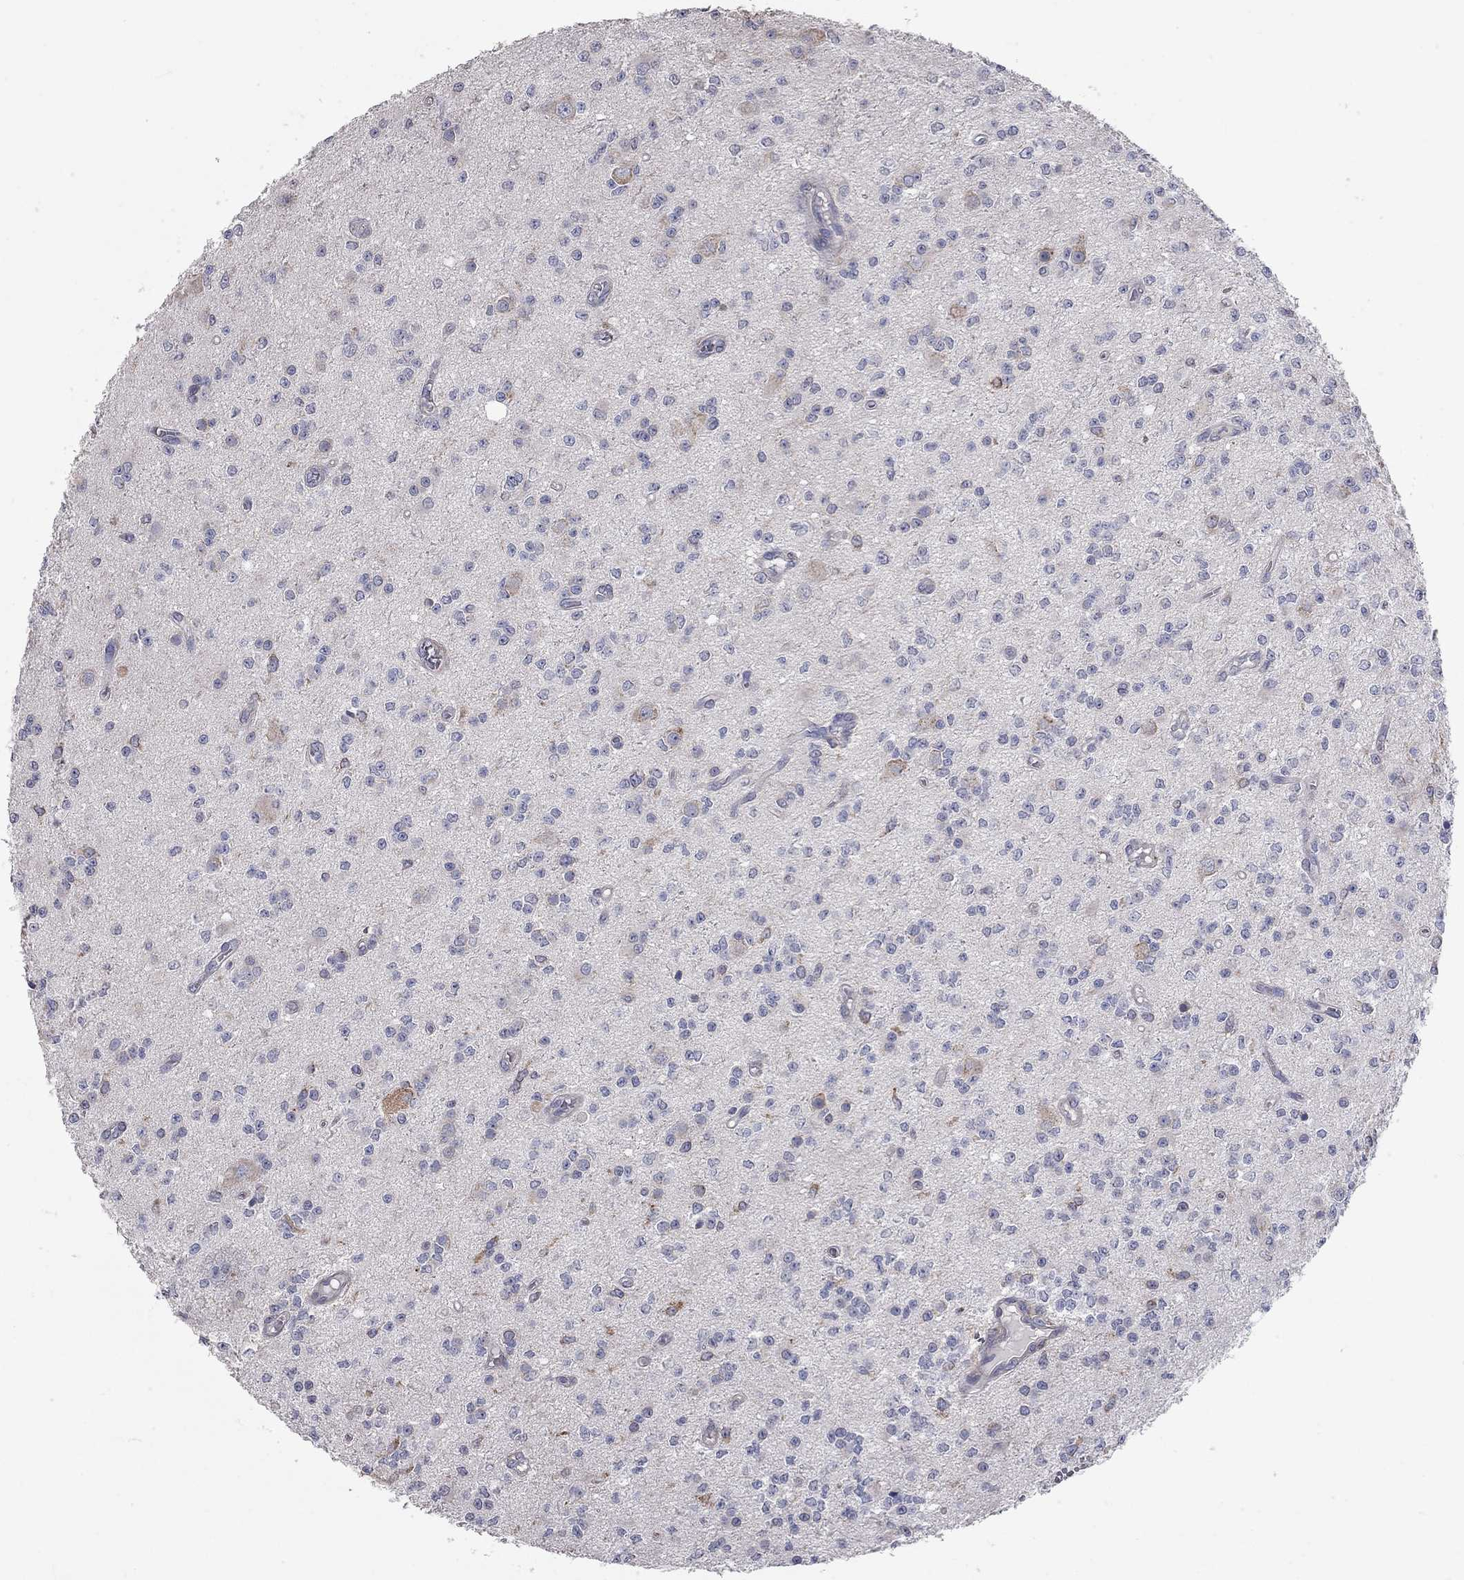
{"staining": {"intensity": "negative", "quantity": "none", "location": "none"}, "tissue": "glioma", "cell_type": "Tumor cells", "image_type": "cancer", "snomed": [{"axis": "morphology", "description": "Glioma, malignant, Low grade"}, {"axis": "topography", "description": "Brain"}], "caption": "Human low-grade glioma (malignant) stained for a protein using immunohistochemistry (IHC) displays no expression in tumor cells.", "gene": "XAGE2", "patient": {"sex": "female", "age": 45}}